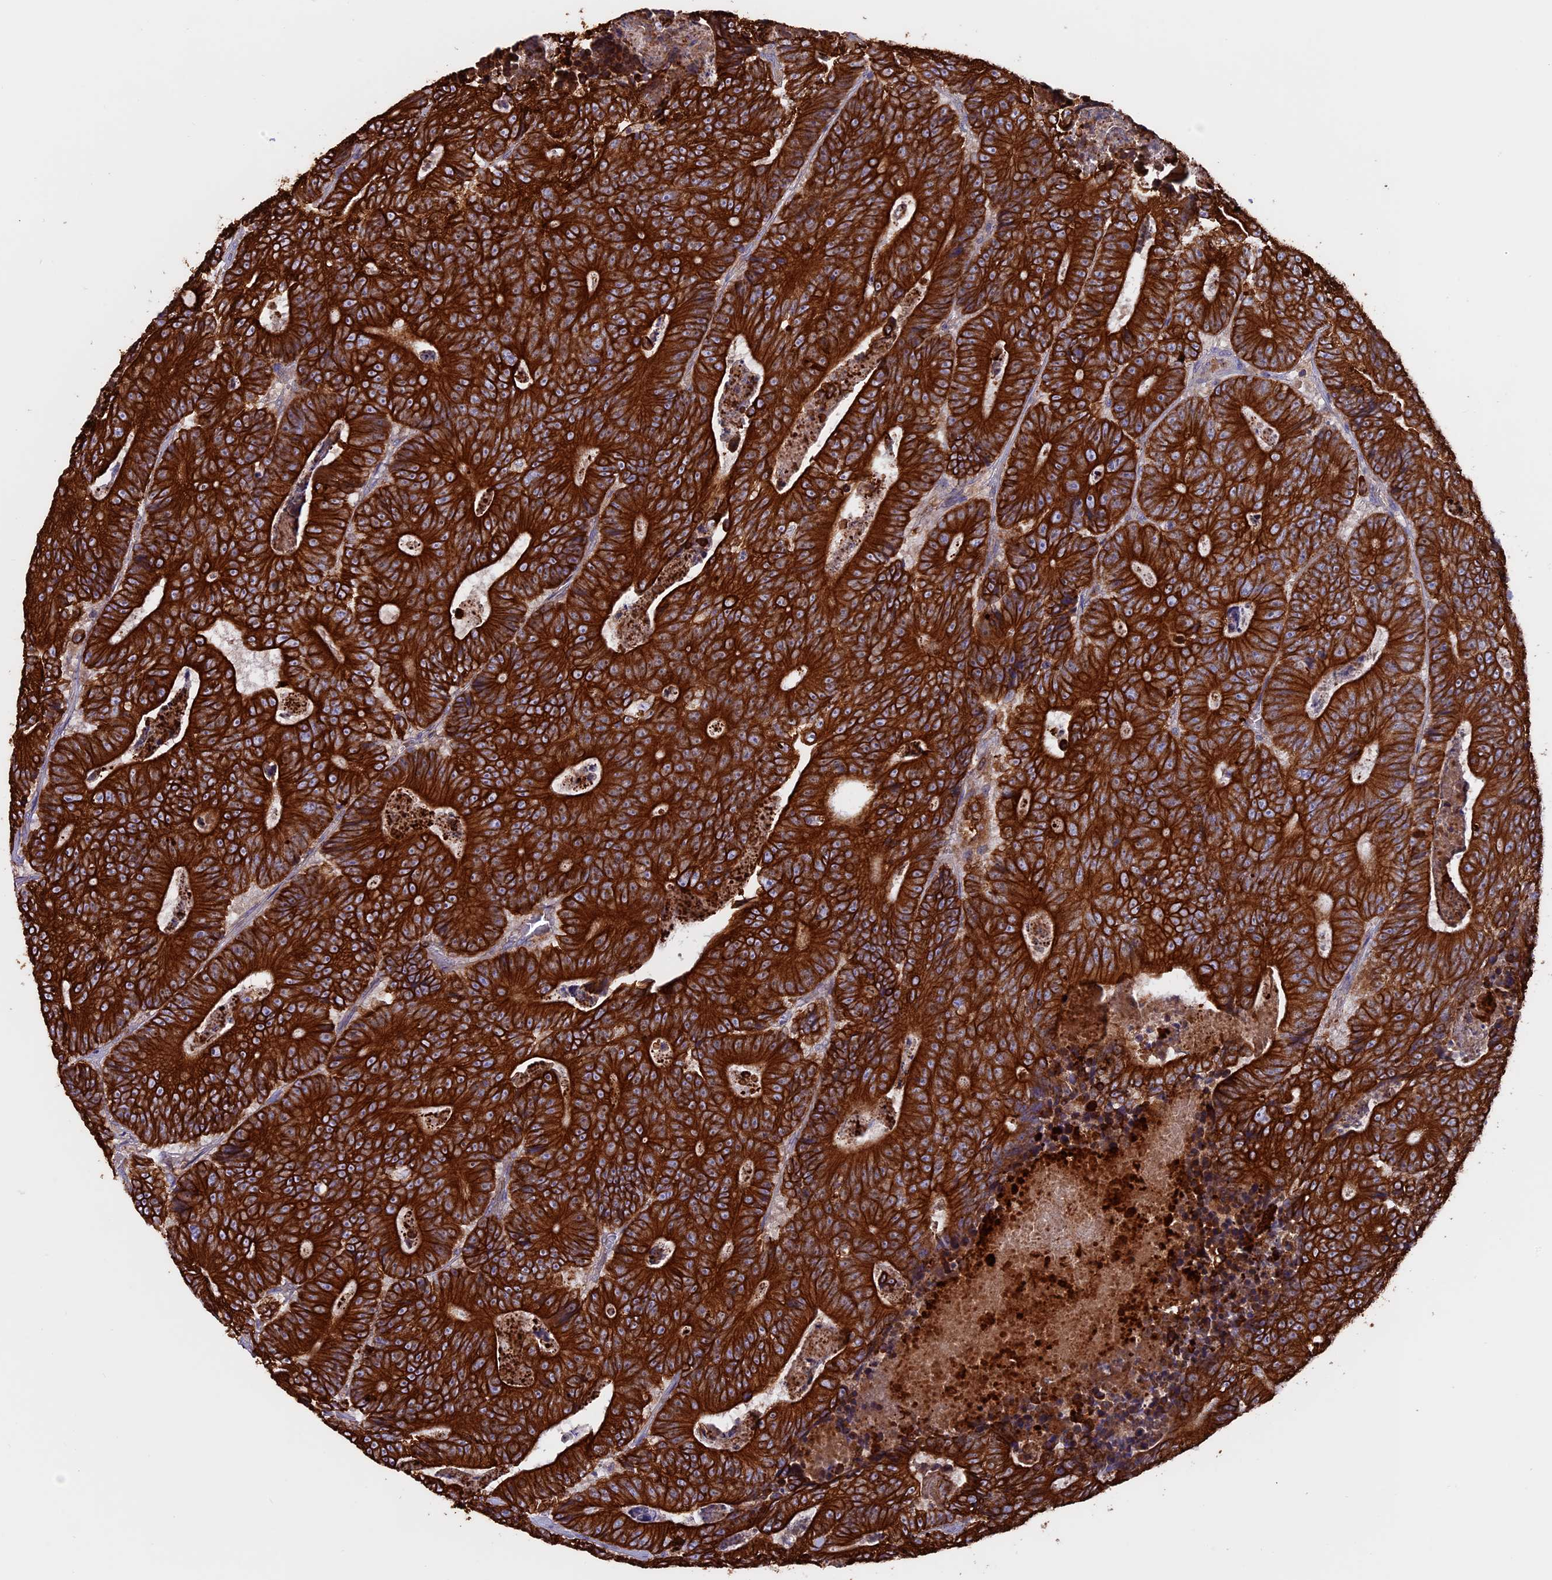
{"staining": {"intensity": "strong", "quantity": ">75%", "location": "cytoplasmic/membranous"}, "tissue": "colorectal cancer", "cell_type": "Tumor cells", "image_type": "cancer", "snomed": [{"axis": "morphology", "description": "Adenocarcinoma, NOS"}, {"axis": "topography", "description": "Colon"}], "caption": "Immunohistochemical staining of human adenocarcinoma (colorectal) demonstrates strong cytoplasmic/membranous protein positivity in approximately >75% of tumor cells.", "gene": "PTPN9", "patient": {"sex": "male", "age": 83}}